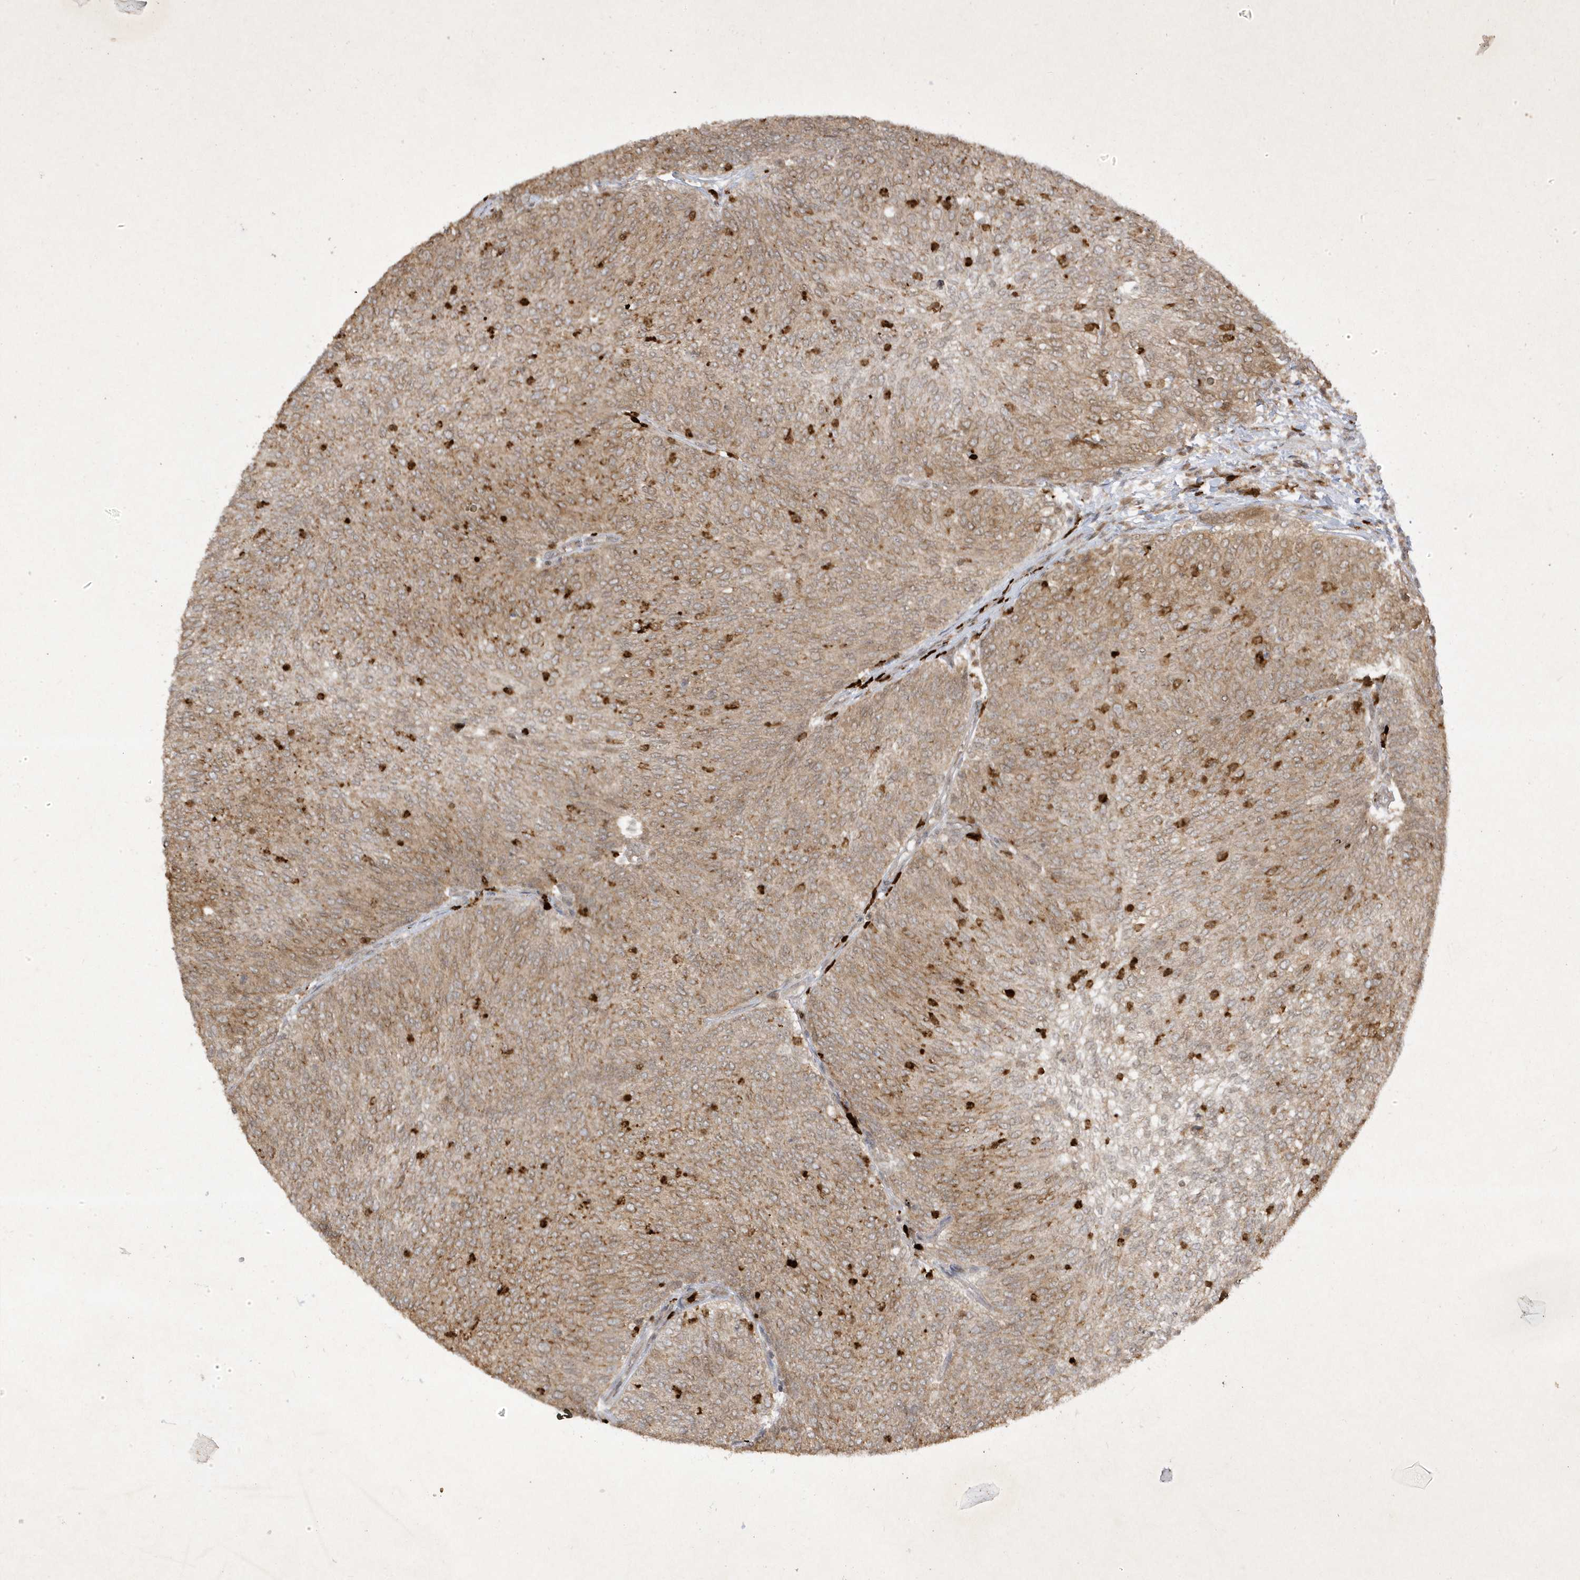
{"staining": {"intensity": "moderate", "quantity": ">75%", "location": "cytoplasmic/membranous"}, "tissue": "urothelial cancer", "cell_type": "Tumor cells", "image_type": "cancer", "snomed": [{"axis": "morphology", "description": "Urothelial carcinoma, Low grade"}, {"axis": "topography", "description": "Urinary bladder"}], "caption": "Urothelial cancer tissue exhibits moderate cytoplasmic/membranous expression in about >75% of tumor cells, visualized by immunohistochemistry.", "gene": "ZNF213", "patient": {"sex": "female", "age": 79}}